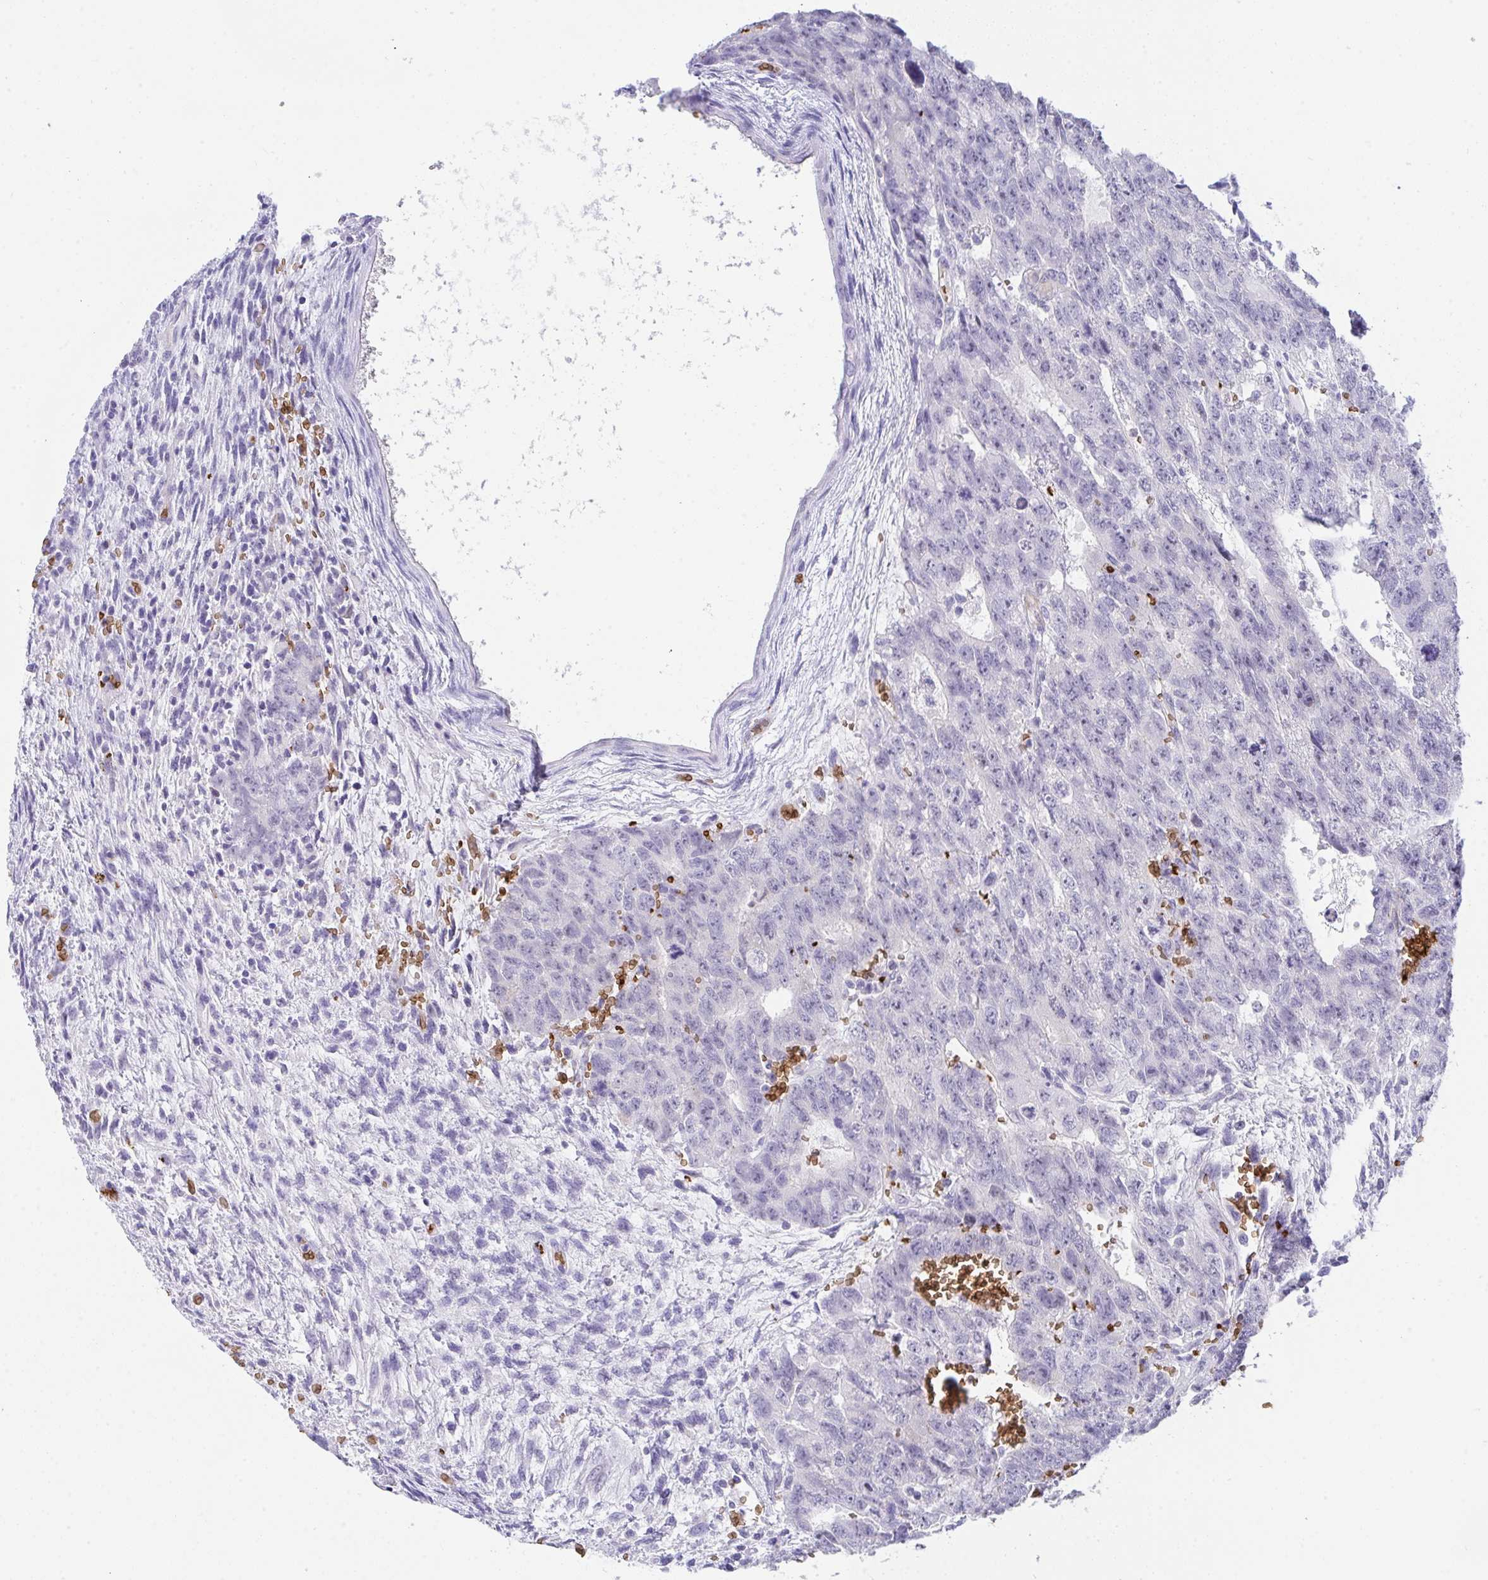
{"staining": {"intensity": "negative", "quantity": "none", "location": "none"}, "tissue": "testis cancer", "cell_type": "Tumor cells", "image_type": "cancer", "snomed": [{"axis": "morphology", "description": "Carcinoma, Embryonal, NOS"}, {"axis": "topography", "description": "Testis"}], "caption": "High power microscopy histopathology image of an immunohistochemistry image of testis cancer (embryonal carcinoma), revealing no significant staining in tumor cells.", "gene": "ANK1", "patient": {"sex": "male", "age": 26}}